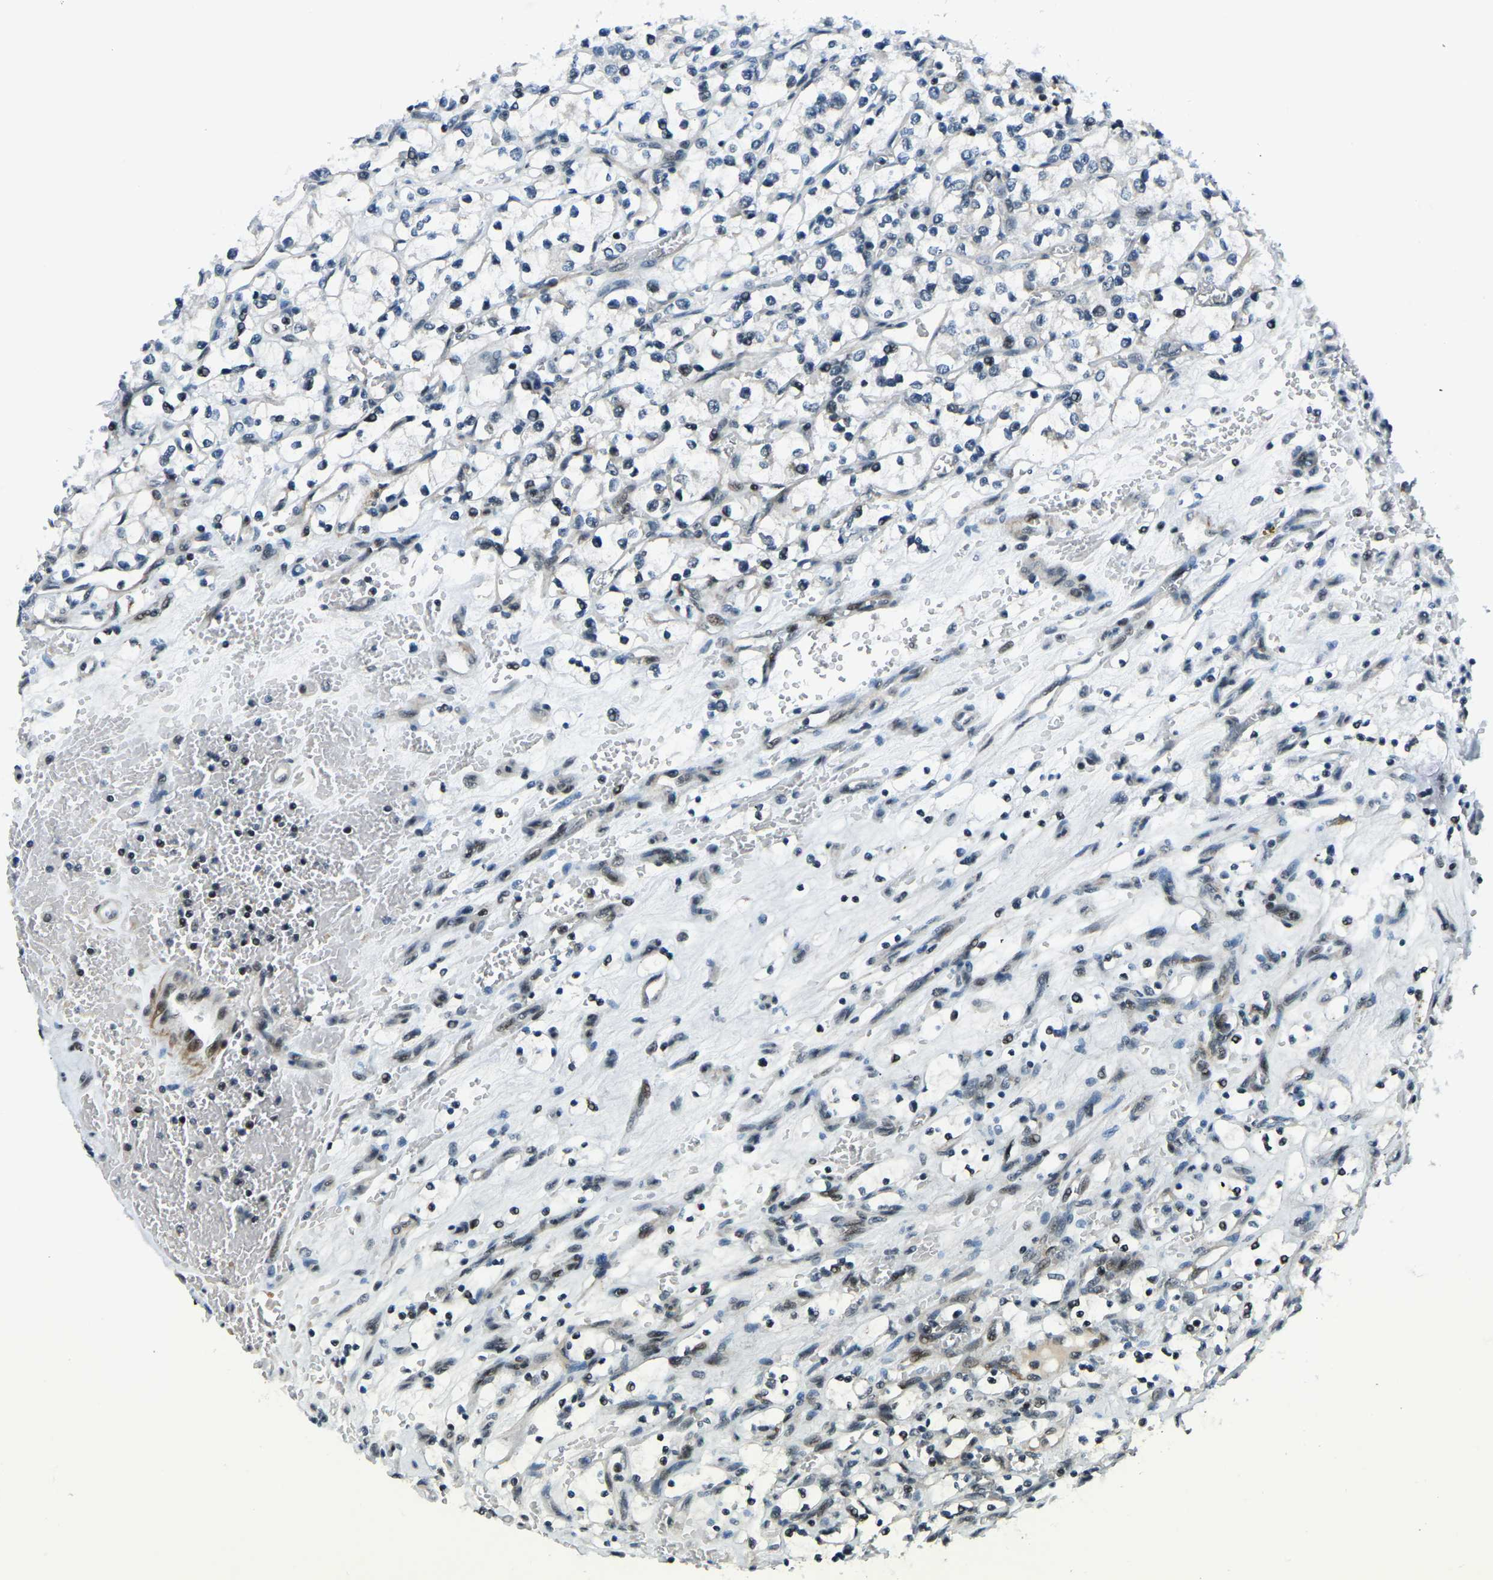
{"staining": {"intensity": "negative", "quantity": "none", "location": "none"}, "tissue": "renal cancer", "cell_type": "Tumor cells", "image_type": "cancer", "snomed": [{"axis": "morphology", "description": "Adenocarcinoma, NOS"}, {"axis": "topography", "description": "Kidney"}], "caption": "DAB immunohistochemical staining of renal adenocarcinoma displays no significant expression in tumor cells.", "gene": "PRCC", "patient": {"sex": "female", "age": 69}}